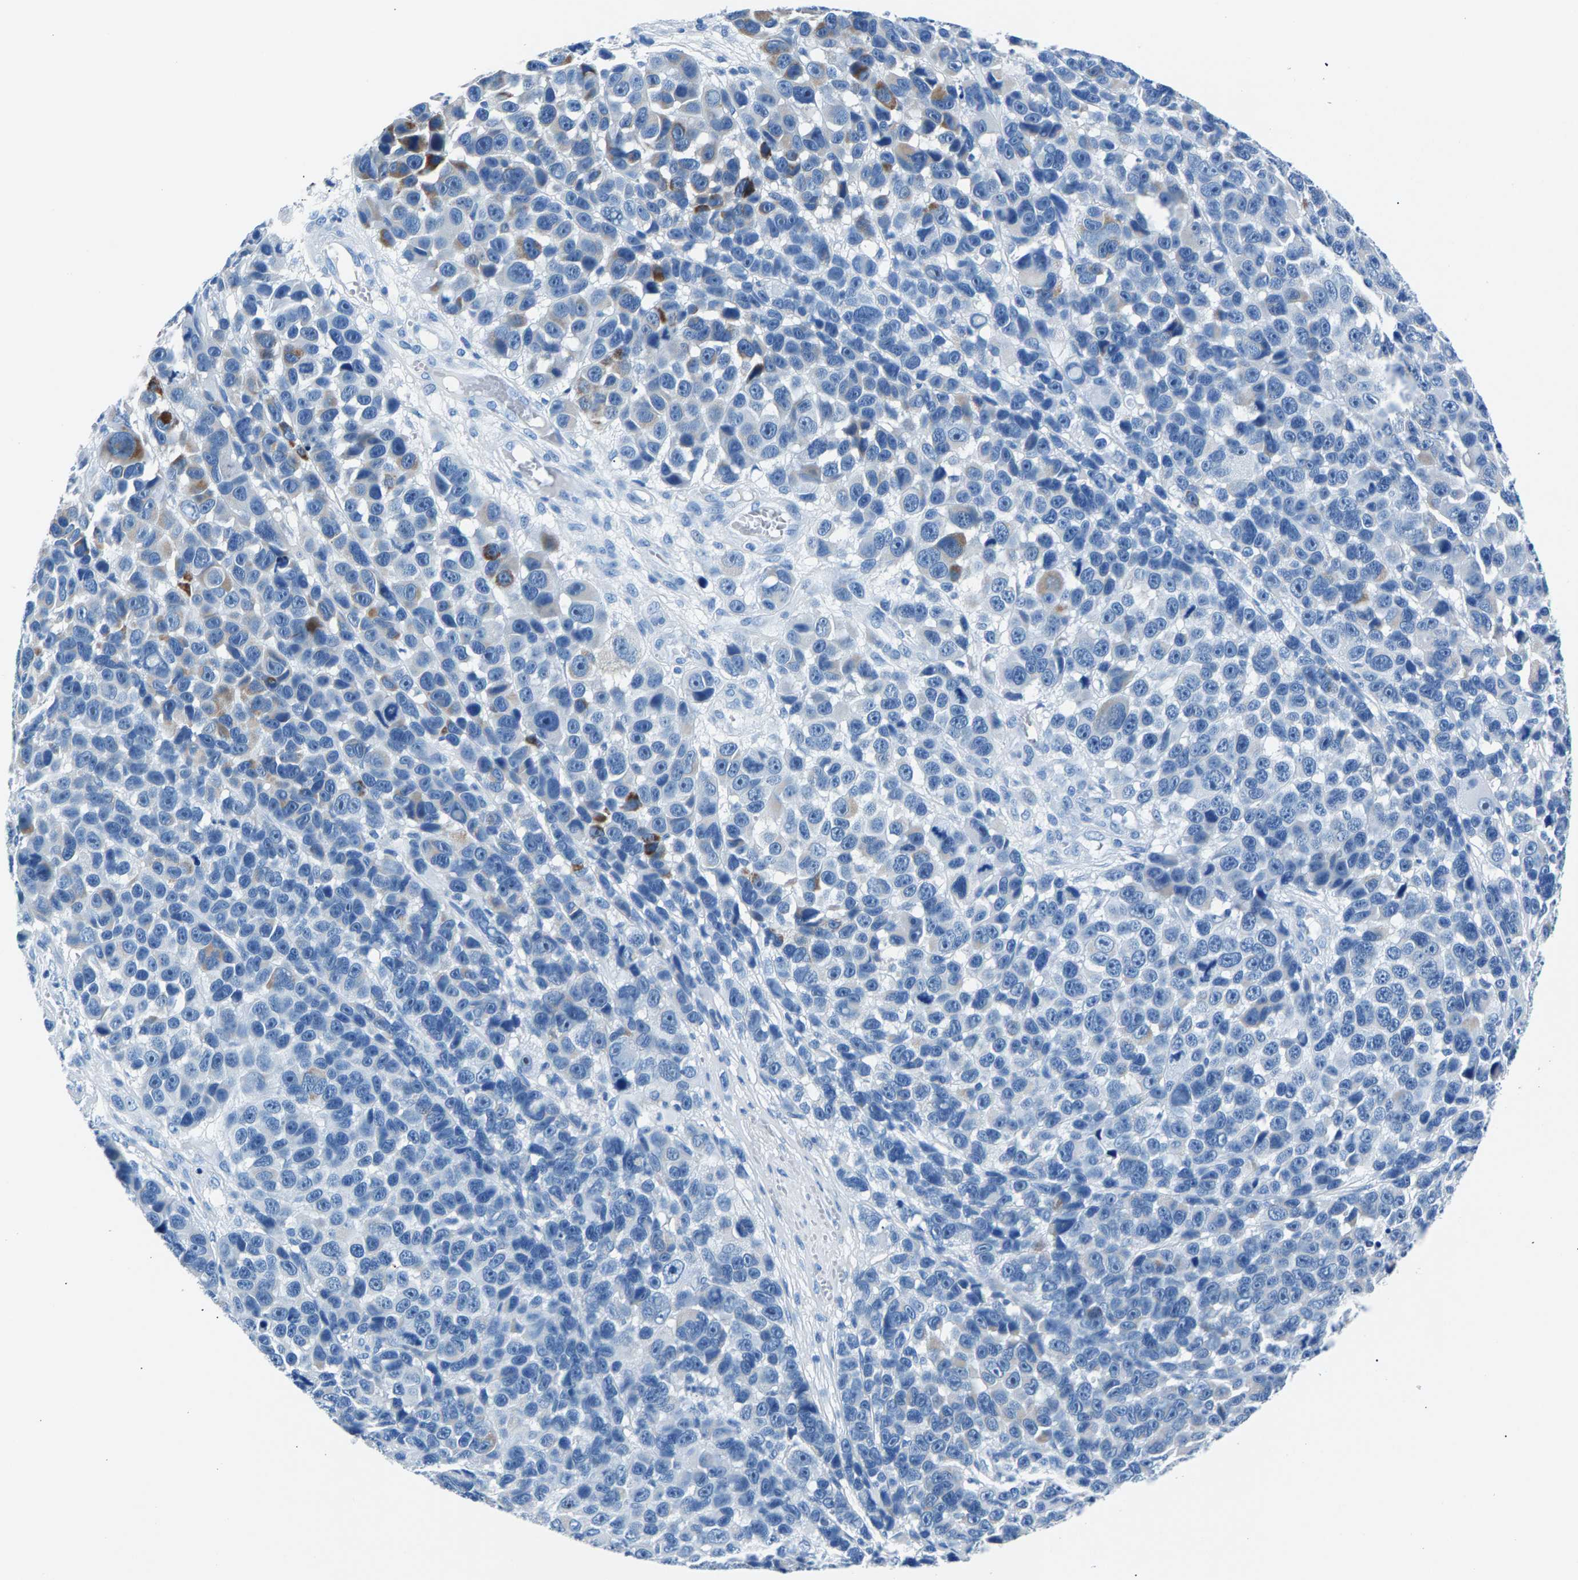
{"staining": {"intensity": "negative", "quantity": "none", "location": "none"}, "tissue": "melanoma", "cell_type": "Tumor cells", "image_type": "cancer", "snomed": [{"axis": "morphology", "description": "Malignant melanoma, NOS"}, {"axis": "topography", "description": "Skin"}], "caption": "A high-resolution micrograph shows immunohistochemistry (IHC) staining of malignant melanoma, which shows no significant staining in tumor cells.", "gene": "CPS1", "patient": {"sex": "male", "age": 53}}